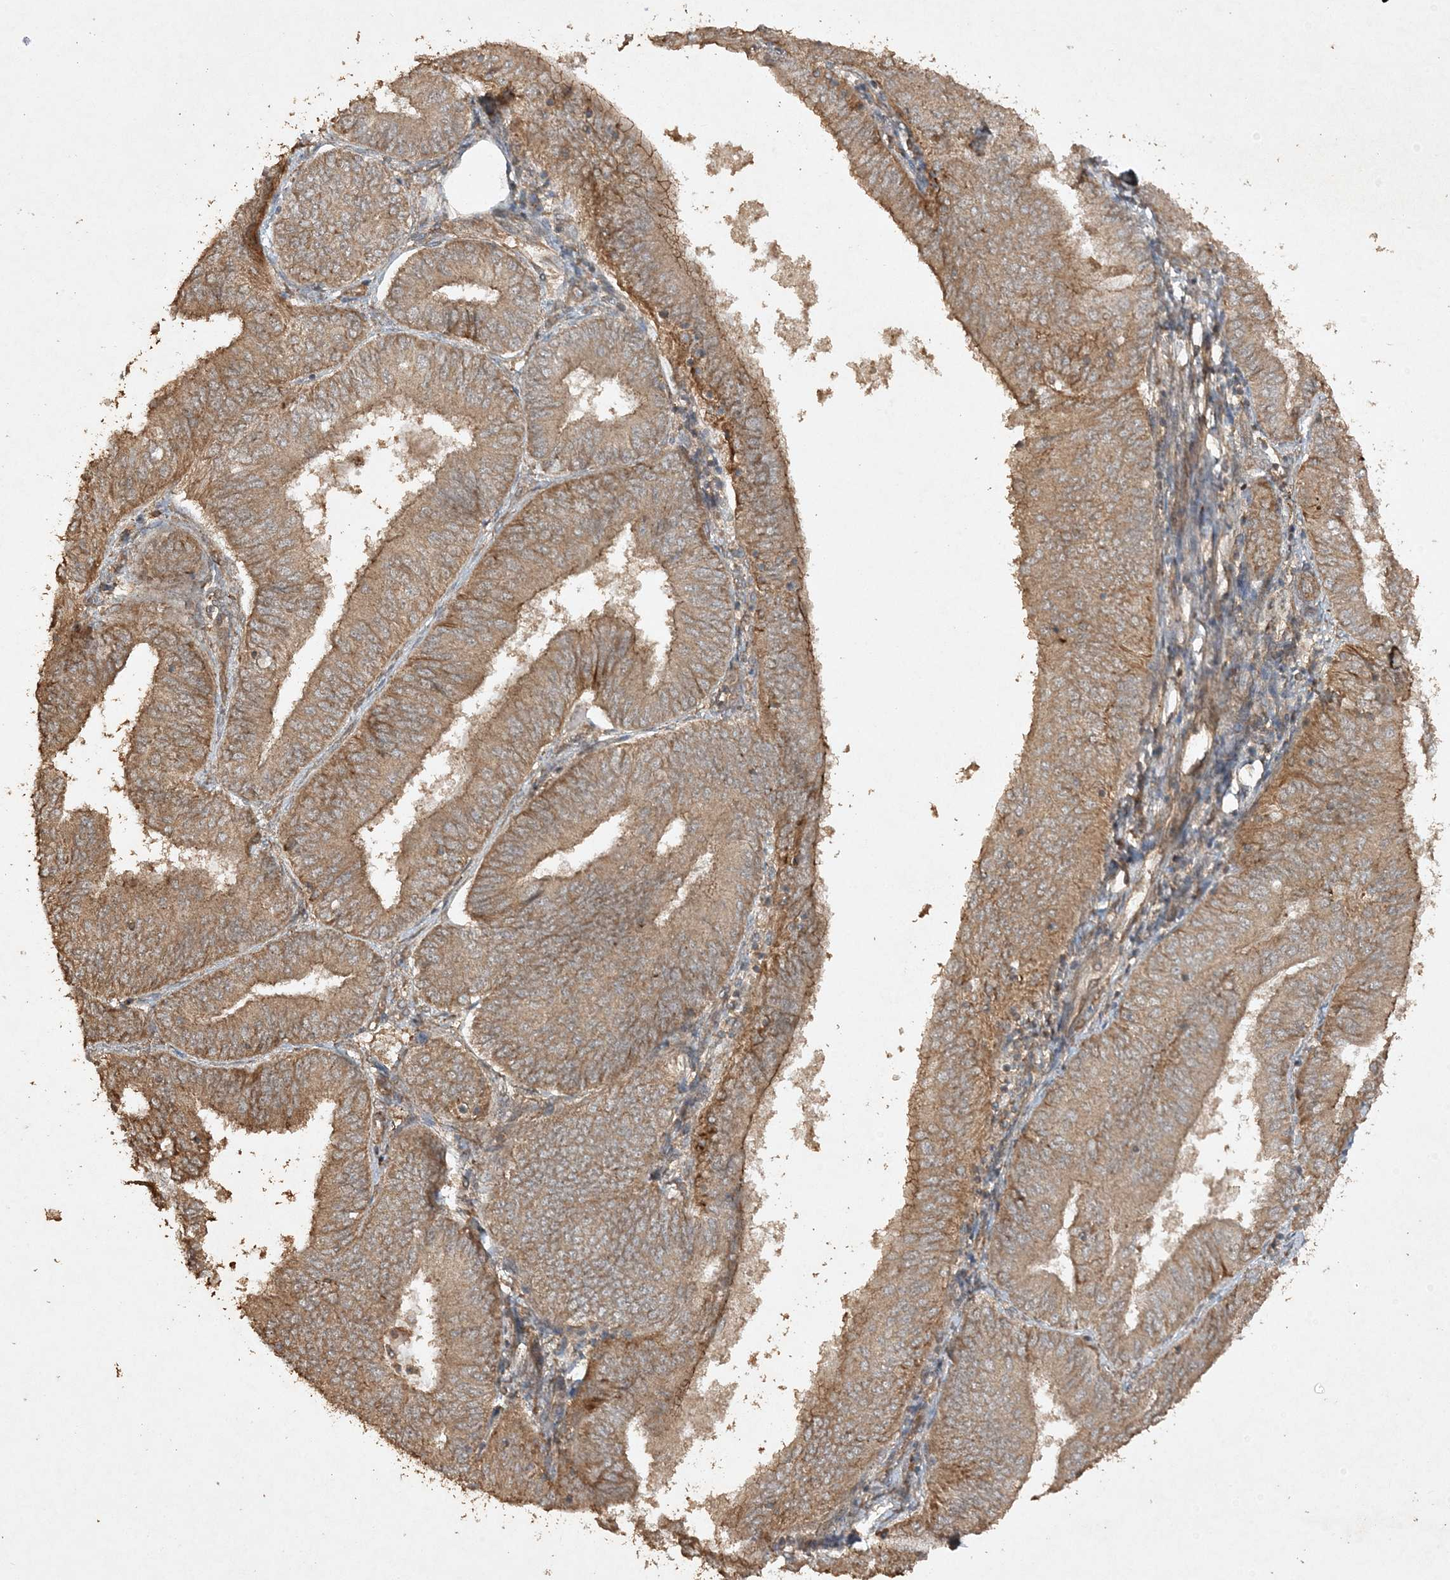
{"staining": {"intensity": "moderate", "quantity": ">75%", "location": "cytoplasmic/membranous"}, "tissue": "endometrial cancer", "cell_type": "Tumor cells", "image_type": "cancer", "snomed": [{"axis": "morphology", "description": "Adenocarcinoma, NOS"}, {"axis": "topography", "description": "Endometrium"}], "caption": "IHC photomicrograph of neoplastic tissue: endometrial cancer (adenocarcinoma) stained using immunohistochemistry shows medium levels of moderate protein expression localized specifically in the cytoplasmic/membranous of tumor cells, appearing as a cytoplasmic/membranous brown color.", "gene": "AVPI1", "patient": {"sex": "female", "age": 58}}